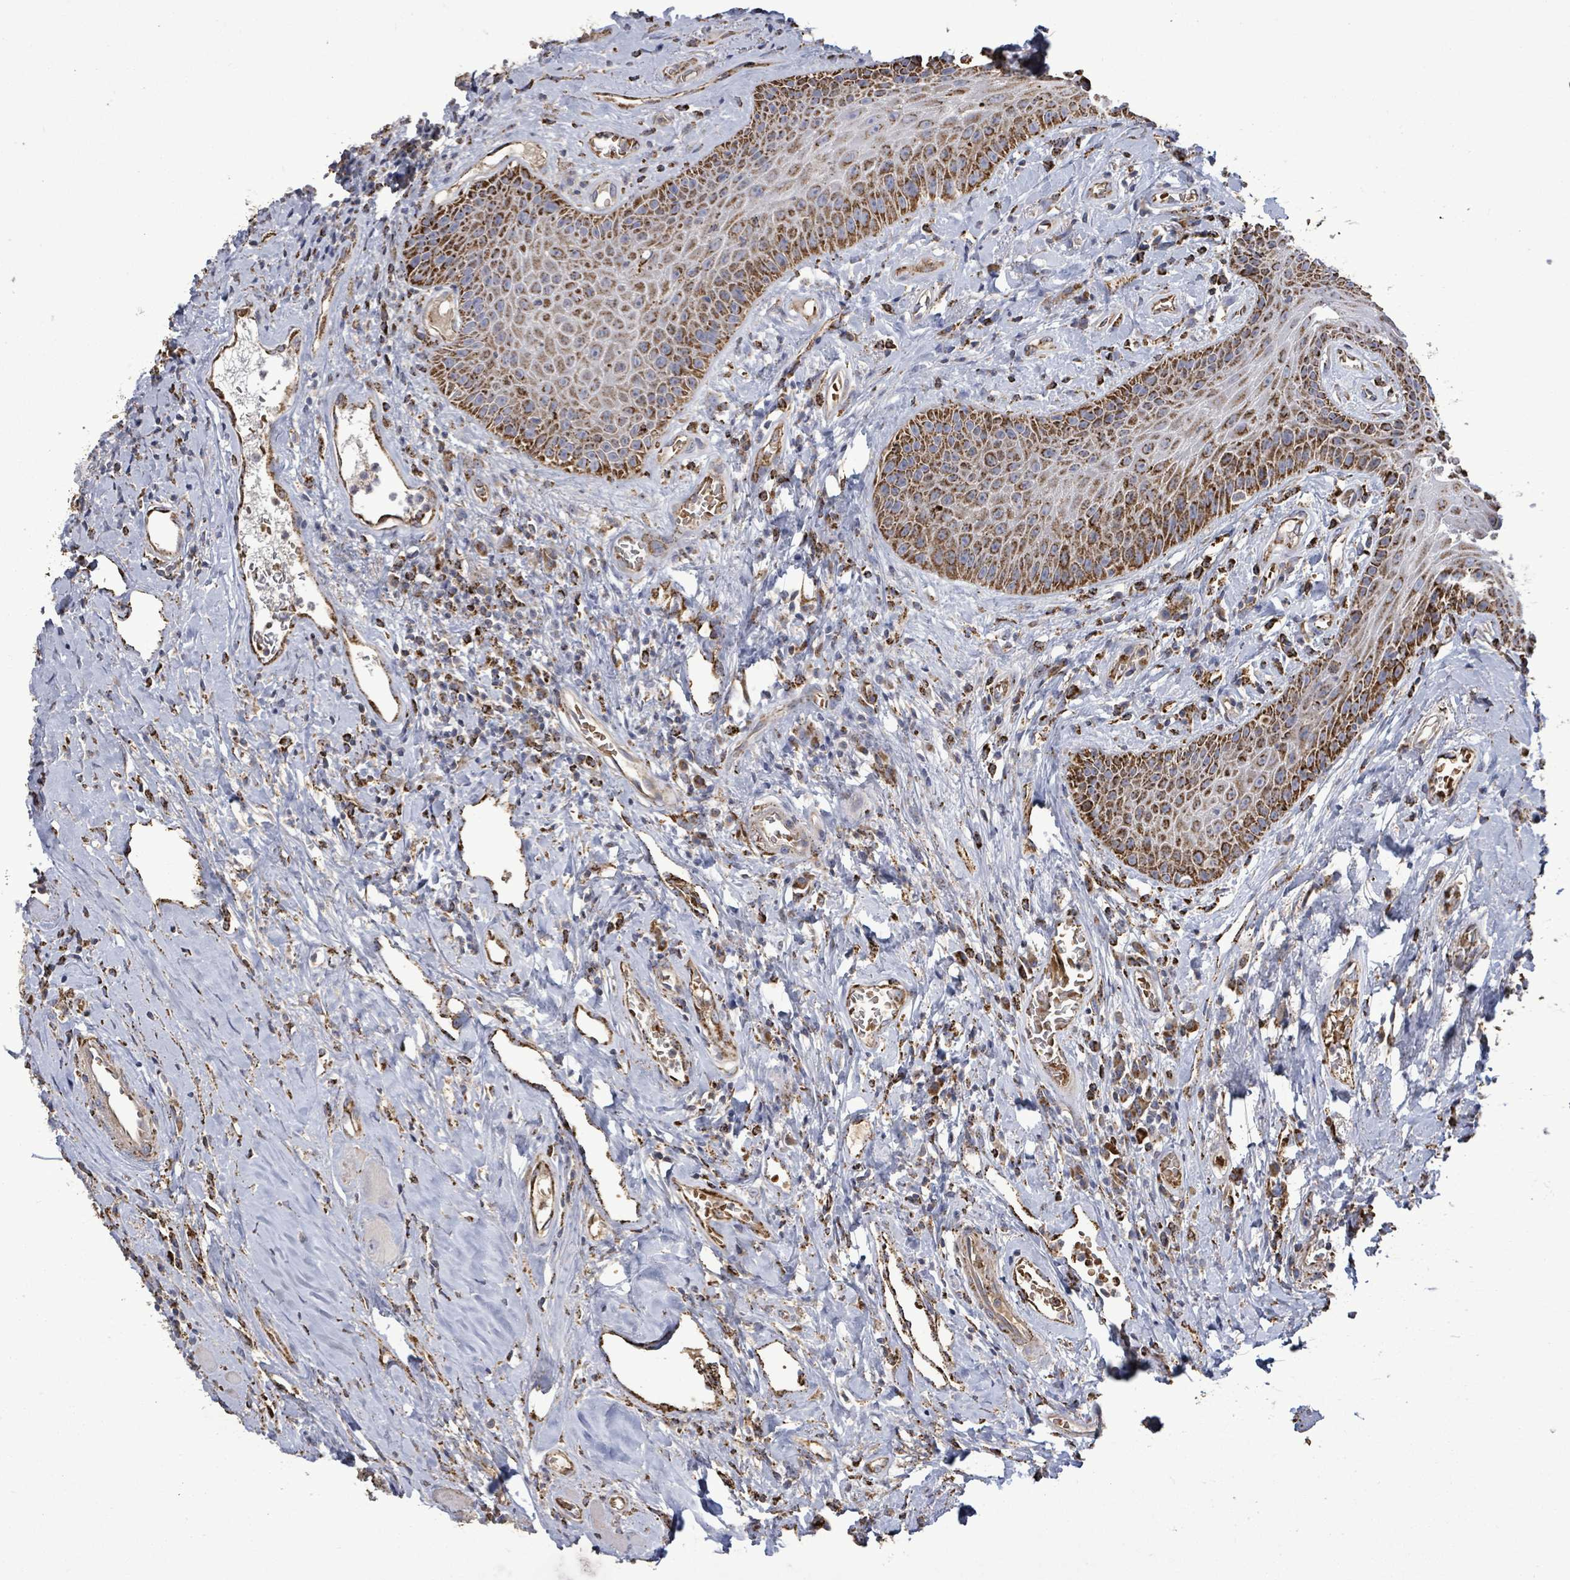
{"staining": {"intensity": "strong", "quantity": "25%-75%", "location": "cytoplasmic/membranous"}, "tissue": "head and neck cancer", "cell_type": "Tumor cells", "image_type": "cancer", "snomed": [{"axis": "morphology", "description": "Squamous cell carcinoma, NOS"}, {"axis": "topography", "description": "Head-Neck"}], "caption": "Human squamous cell carcinoma (head and neck) stained for a protein (brown) demonstrates strong cytoplasmic/membranous positive positivity in about 25%-75% of tumor cells.", "gene": "MTMR12", "patient": {"sex": "female", "age": 59}}